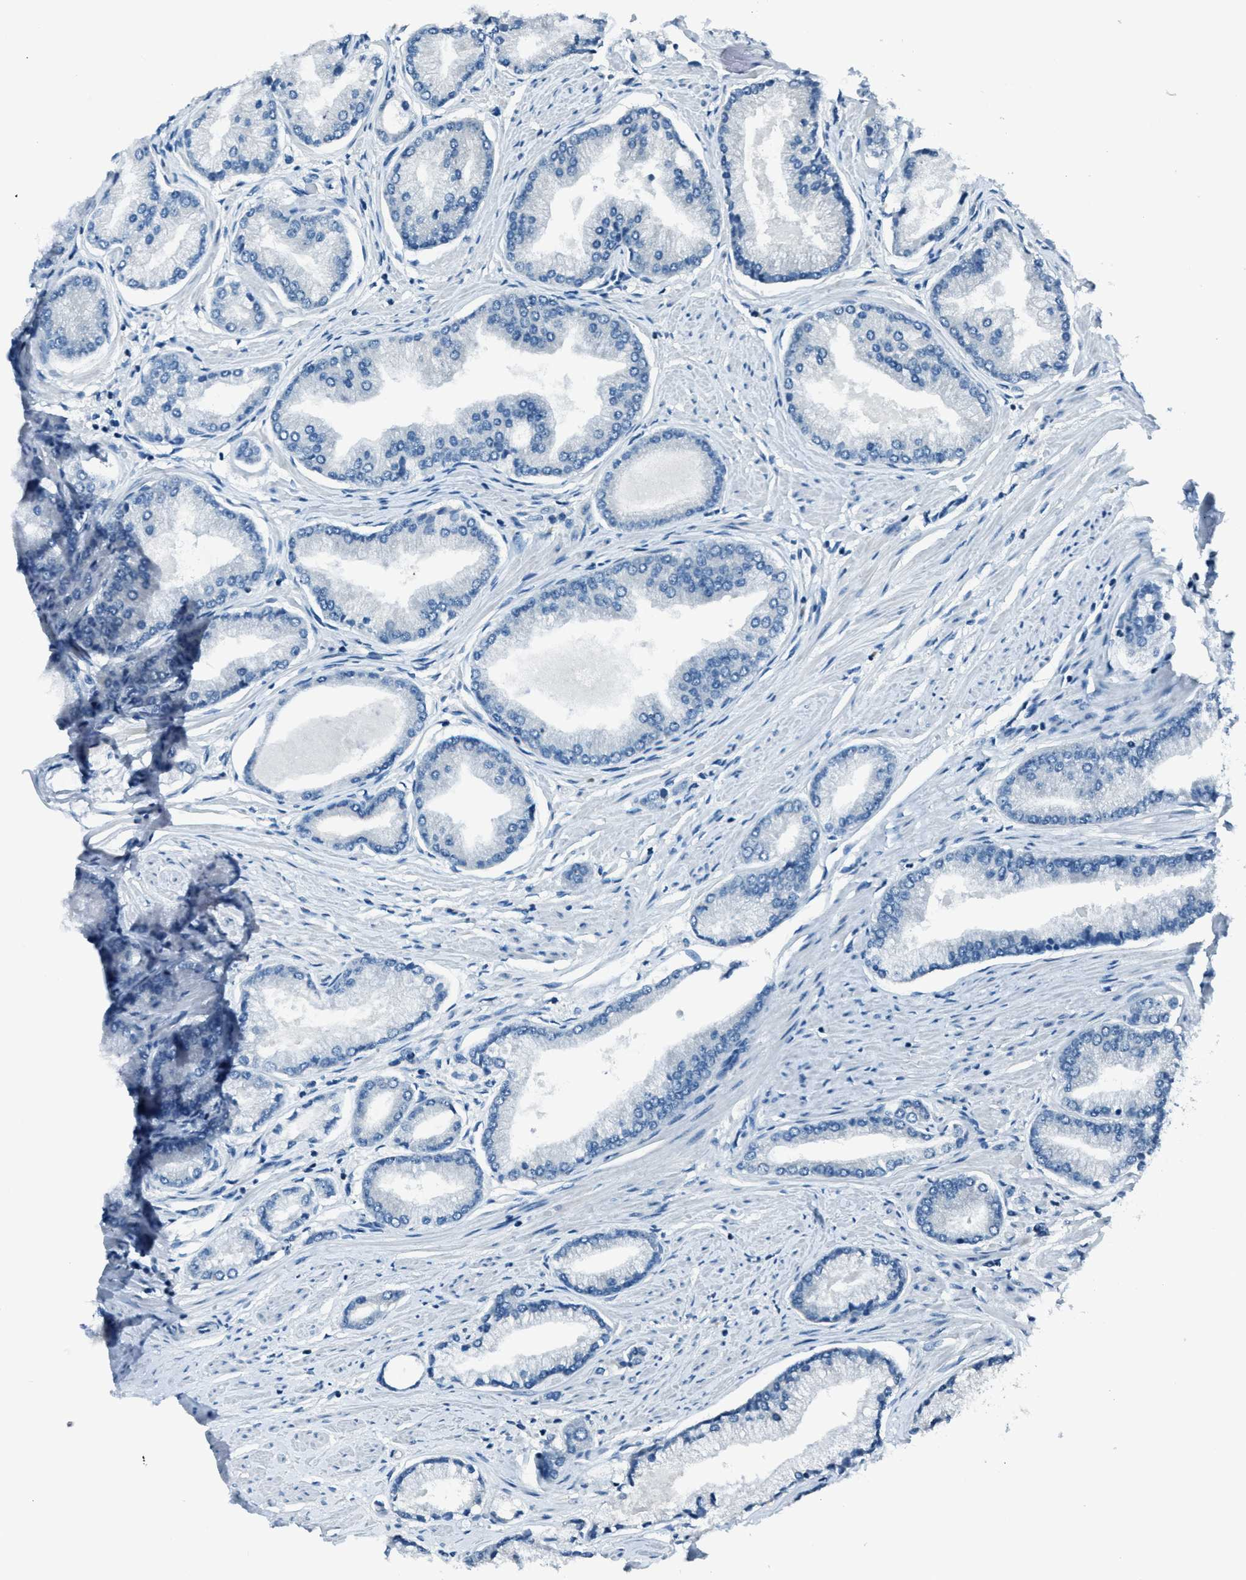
{"staining": {"intensity": "negative", "quantity": "none", "location": "none"}, "tissue": "prostate cancer", "cell_type": "Tumor cells", "image_type": "cancer", "snomed": [{"axis": "morphology", "description": "Adenocarcinoma, High grade"}, {"axis": "topography", "description": "Prostate"}], "caption": "DAB immunohistochemical staining of human prostate cancer shows no significant expression in tumor cells.", "gene": "ASAP2", "patient": {"sex": "male", "age": 61}}